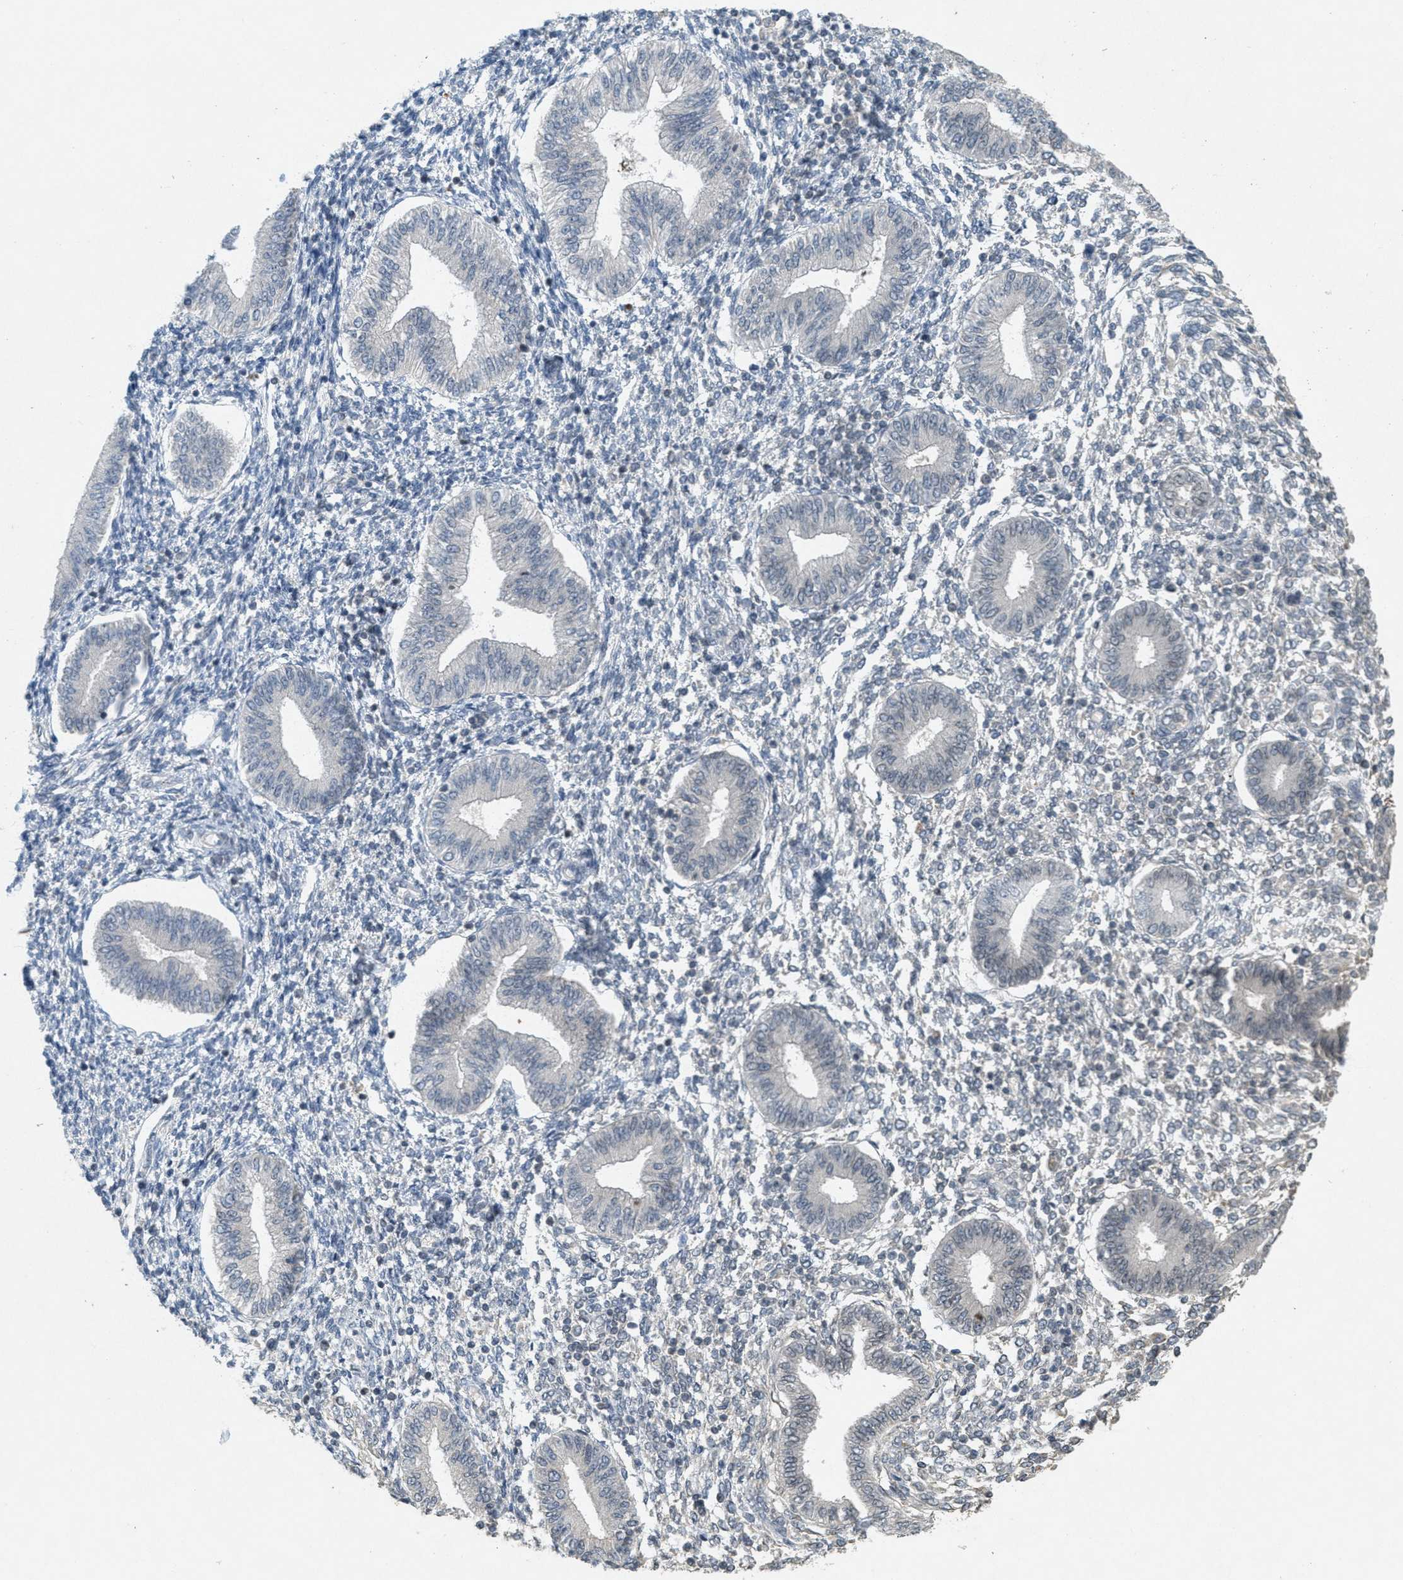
{"staining": {"intensity": "negative", "quantity": "none", "location": "none"}, "tissue": "endometrium", "cell_type": "Cells in endometrial stroma", "image_type": "normal", "snomed": [{"axis": "morphology", "description": "Normal tissue, NOS"}, {"axis": "topography", "description": "Endometrium"}], "caption": "Micrograph shows no significant protein positivity in cells in endometrial stroma of unremarkable endometrium. The staining is performed using DAB (3,3'-diaminobenzidine) brown chromogen with nuclei counter-stained in using hematoxylin.", "gene": "ABHD6", "patient": {"sex": "female", "age": 50}}